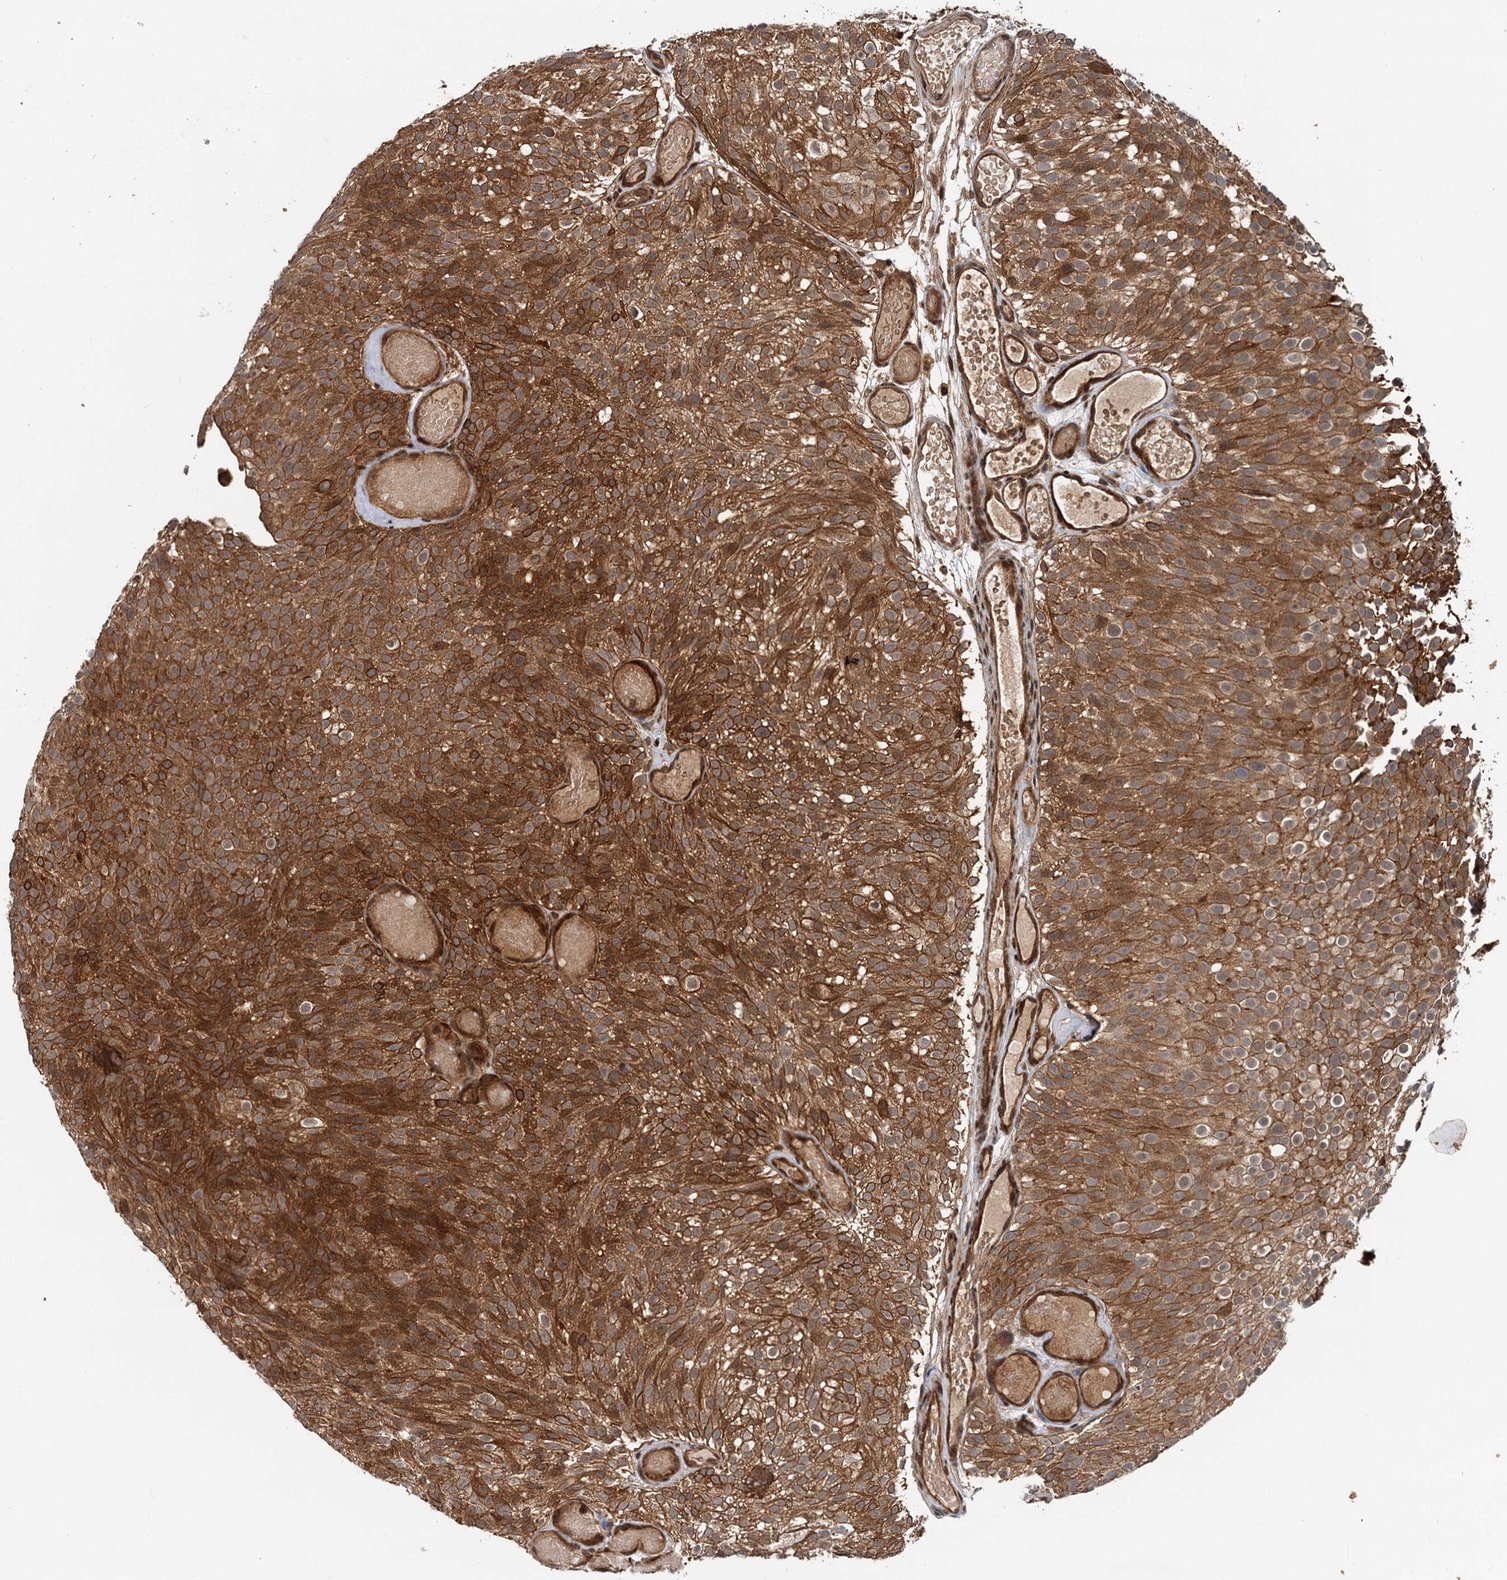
{"staining": {"intensity": "strong", "quantity": ">75%", "location": "cytoplasmic/membranous"}, "tissue": "urothelial cancer", "cell_type": "Tumor cells", "image_type": "cancer", "snomed": [{"axis": "morphology", "description": "Urothelial carcinoma, Low grade"}, {"axis": "topography", "description": "Urinary bladder"}], "caption": "A brown stain highlights strong cytoplasmic/membranous expression of a protein in human urothelial carcinoma (low-grade) tumor cells.", "gene": "STUB1", "patient": {"sex": "male", "age": 78}}